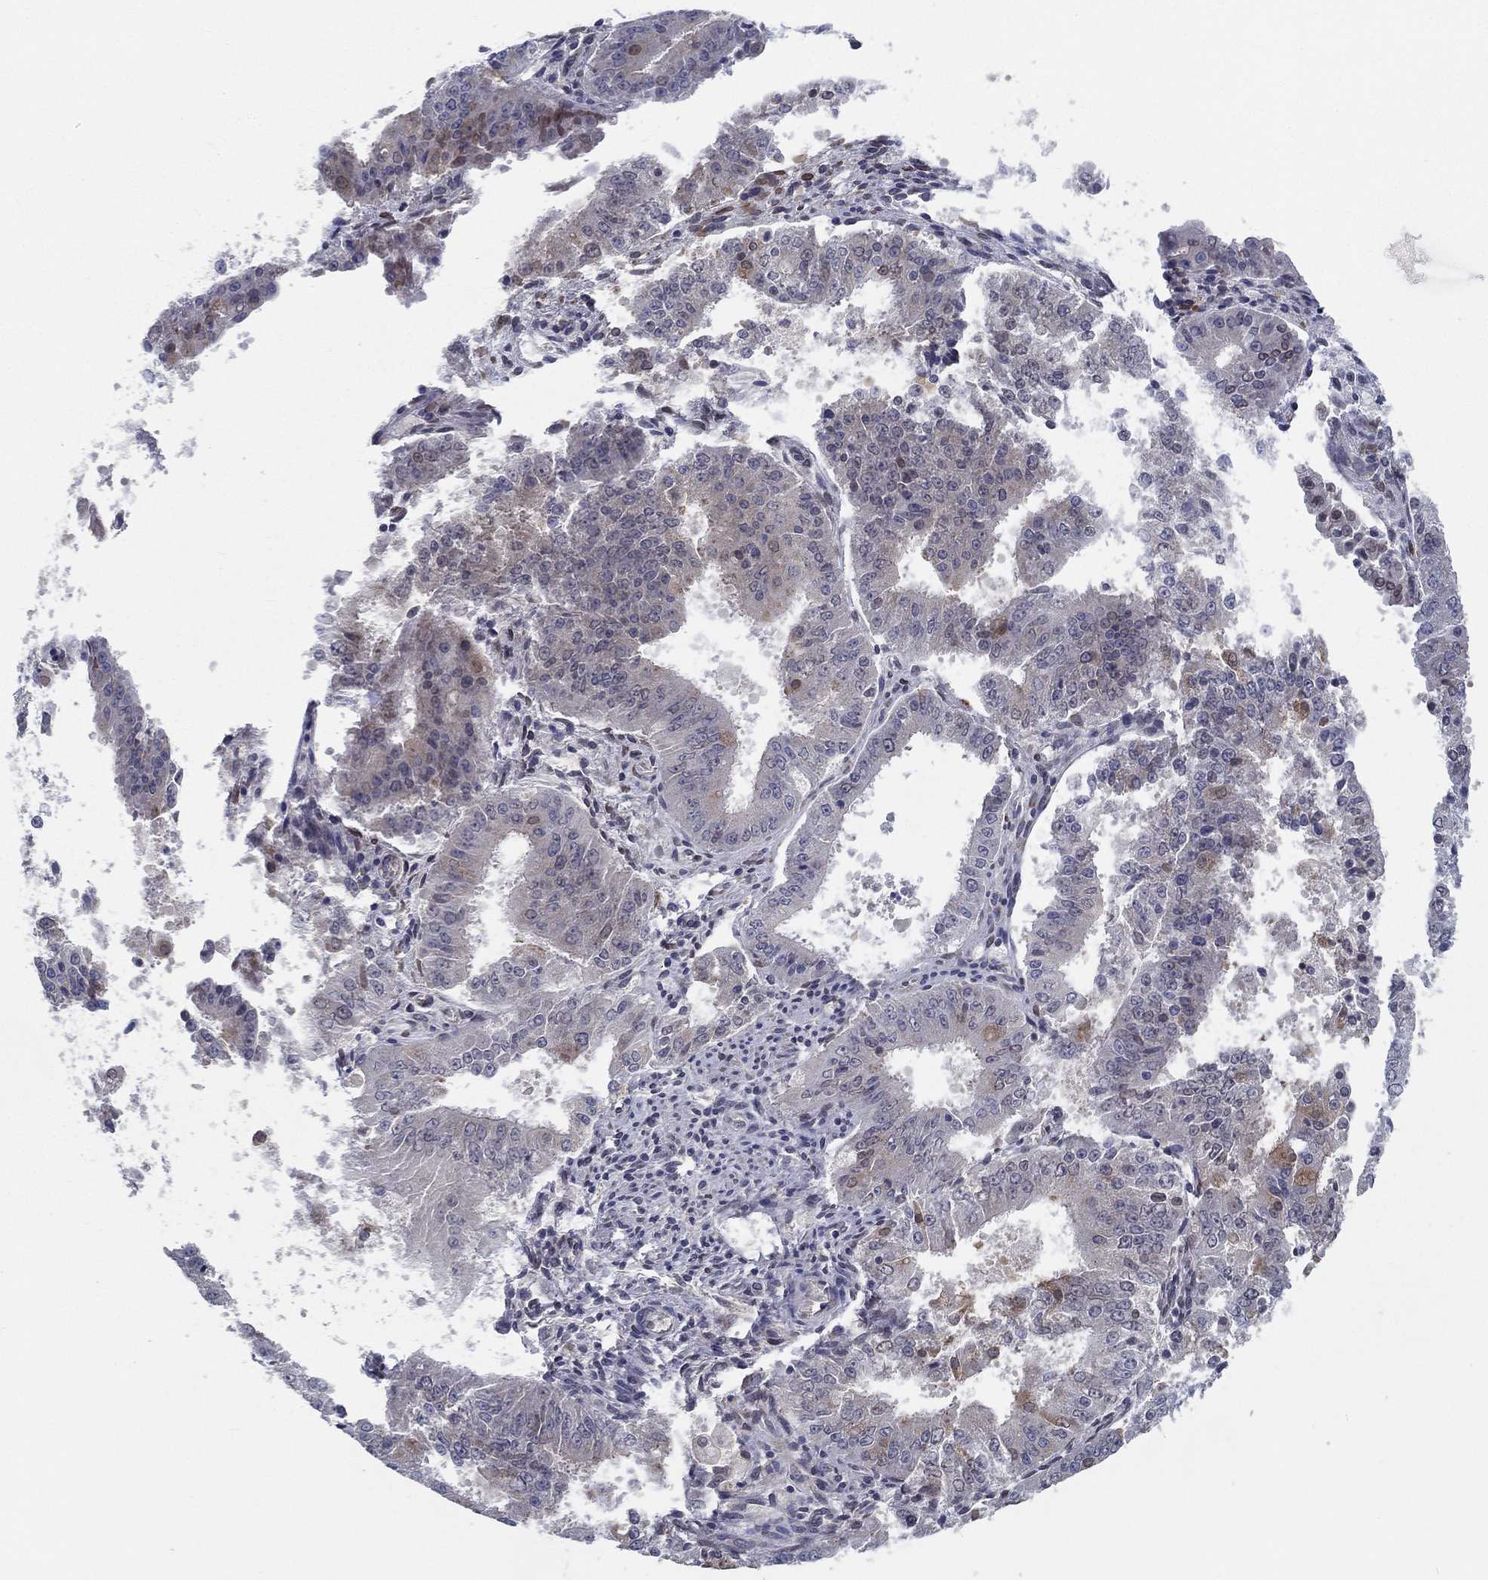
{"staining": {"intensity": "moderate", "quantity": "25%-75%", "location": "cytoplasmic/membranous"}, "tissue": "ovarian cancer", "cell_type": "Tumor cells", "image_type": "cancer", "snomed": [{"axis": "morphology", "description": "Carcinoma, endometroid"}, {"axis": "topography", "description": "Ovary"}], "caption": "A histopathology image of human ovarian endometroid carcinoma stained for a protein exhibits moderate cytoplasmic/membranous brown staining in tumor cells.", "gene": "CETN3", "patient": {"sex": "female", "age": 42}}